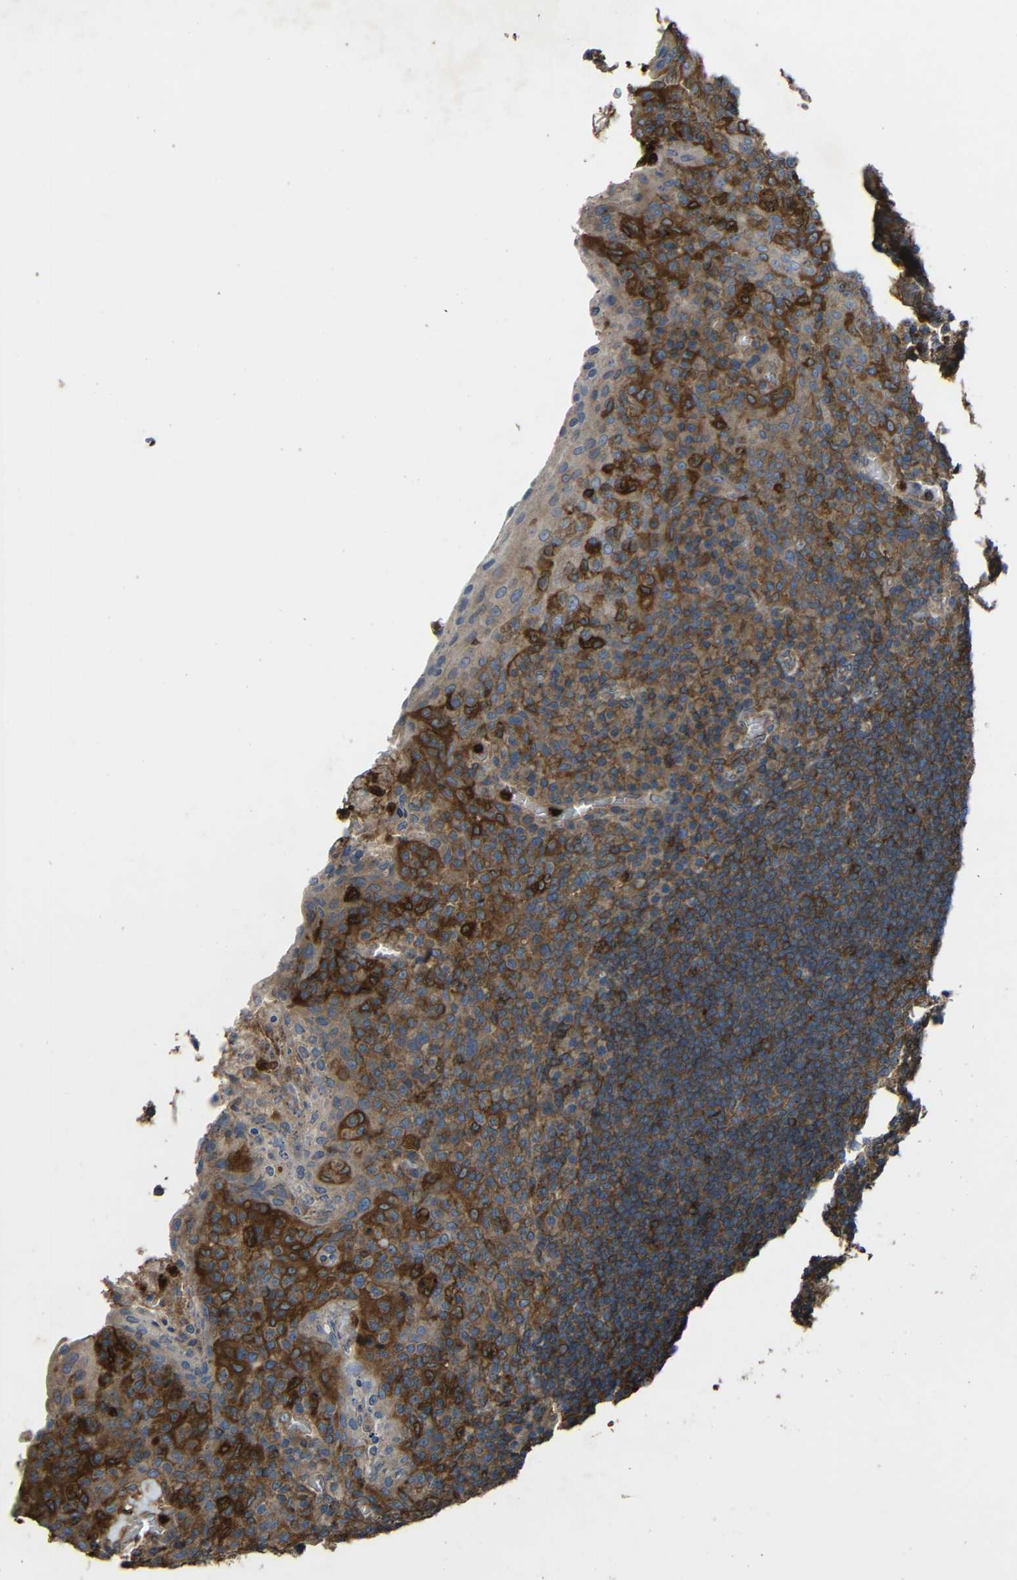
{"staining": {"intensity": "moderate", "quantity": ">75%", "location": "cytoplasmic/membranous"}, "tissue": "tonsil", "cell_type": "Germinal center cells", "image_type": "normal", "snomed": [{"axis": "morphology", "description": "Normal tissue, NOS"}, {"axis": "topography", "description": "Tonsil"}], "caption": "Immunohistochemical staining of normal tonsil reveals >75% levels of moderate cytoplasmic/membranous protein expression in about >75% of germinal center cells. (Stains: DAB in brown, nuclei in blue, Microscopy: brightfield microscopy at high magnification).", "gene": "TREM2", "patient": {"sex": "male", "age": 17}}